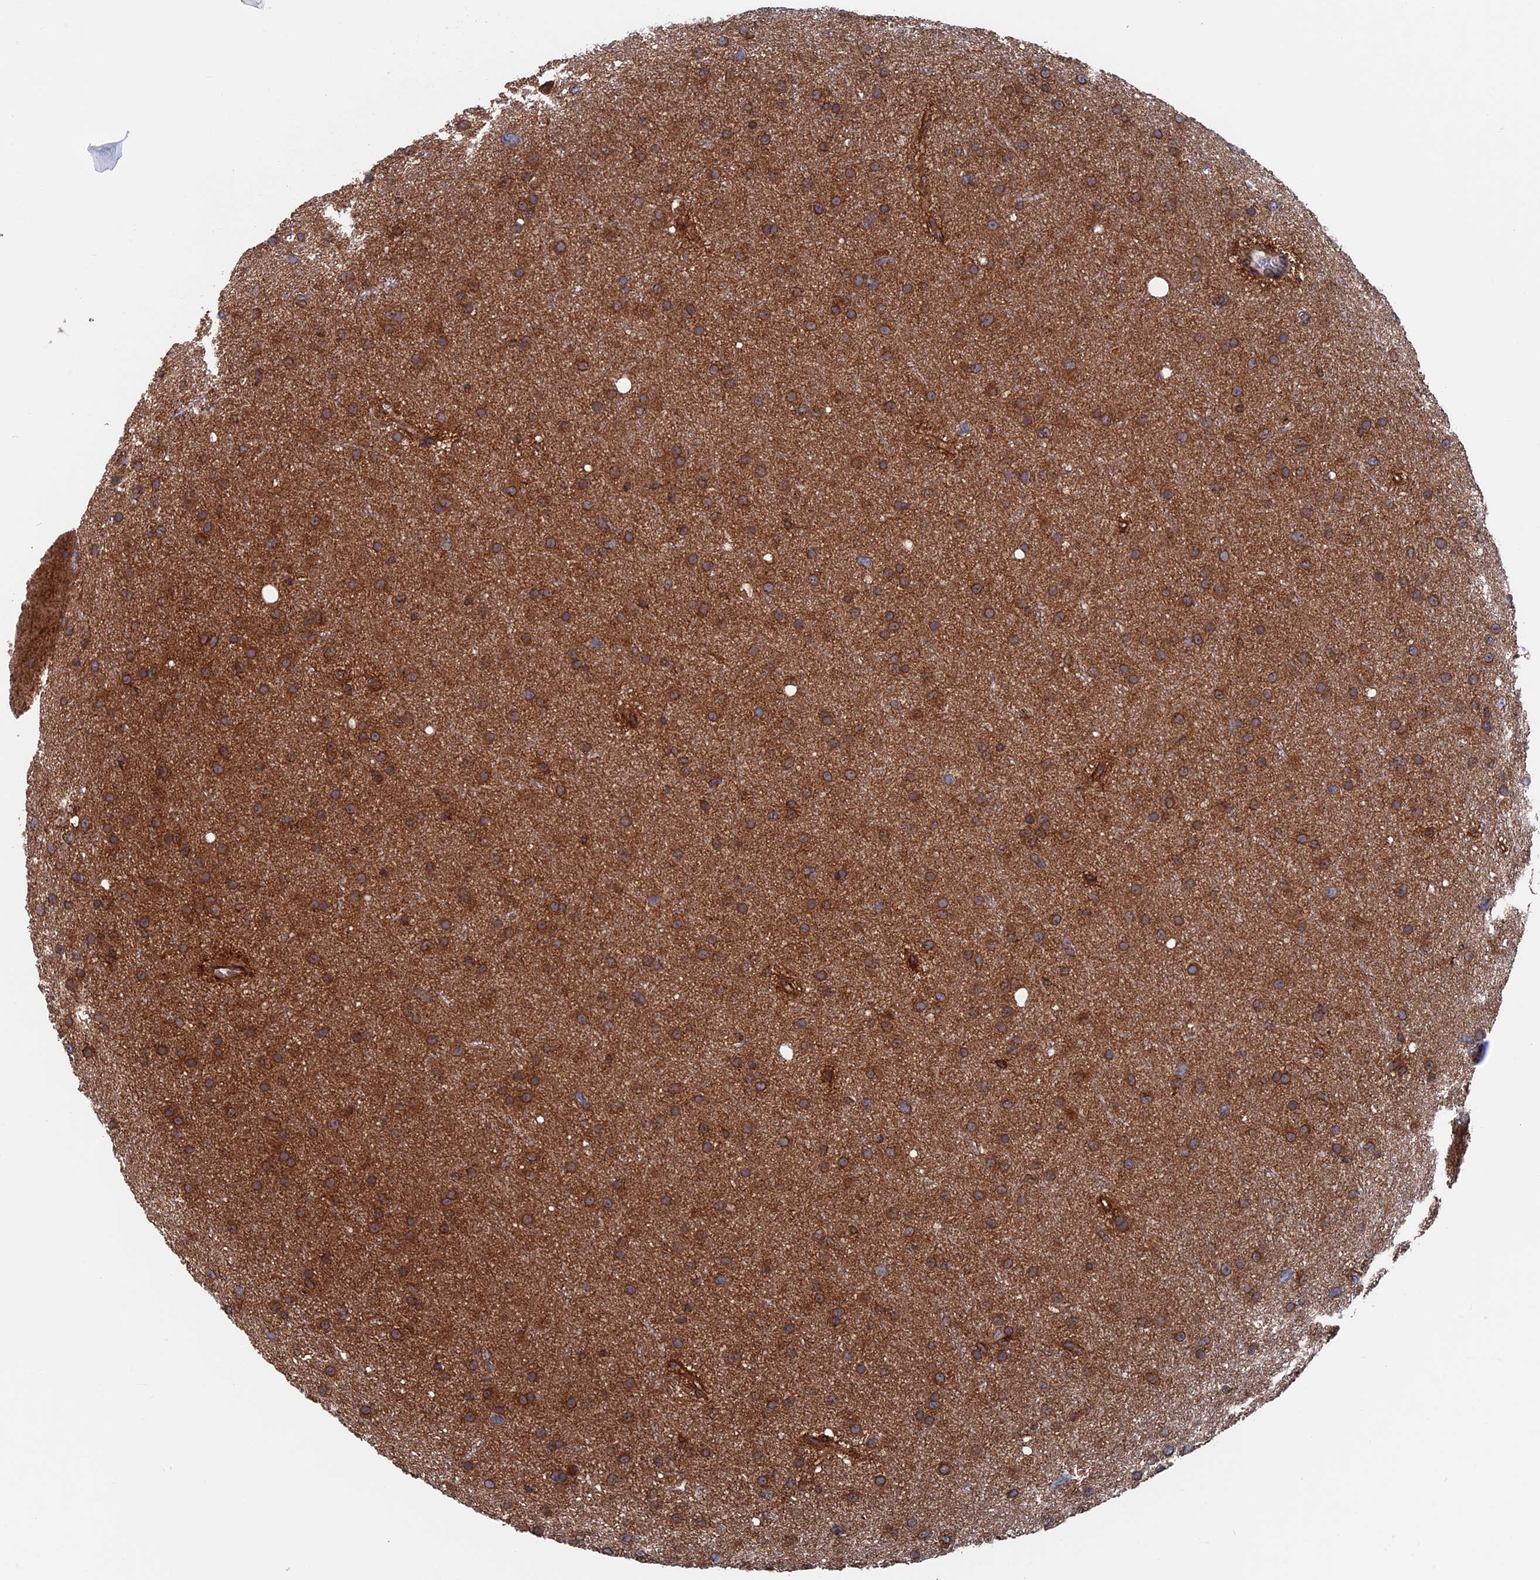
{"staining": {"intensity": "strong", "quantity": ">75%", "location": "cytoplasmic/membranous"}, "tissue": "glioma", "cell_type": "Tumor cells", "image_type": "cancer", "snomed": [{"axis": "morphology", "description": "Glioma, malignant, Low grade"}, {"axis": "topography", "description": "Cerebral cortex"}], "caption": "DAB immunohistochemical staining of glioma reveals strong cytoplasmic/membranous protein positivity in approximately >75% of tumor cells.", "gene": "RPUSD1", "patient": {"sex": "female", "age": 39}}